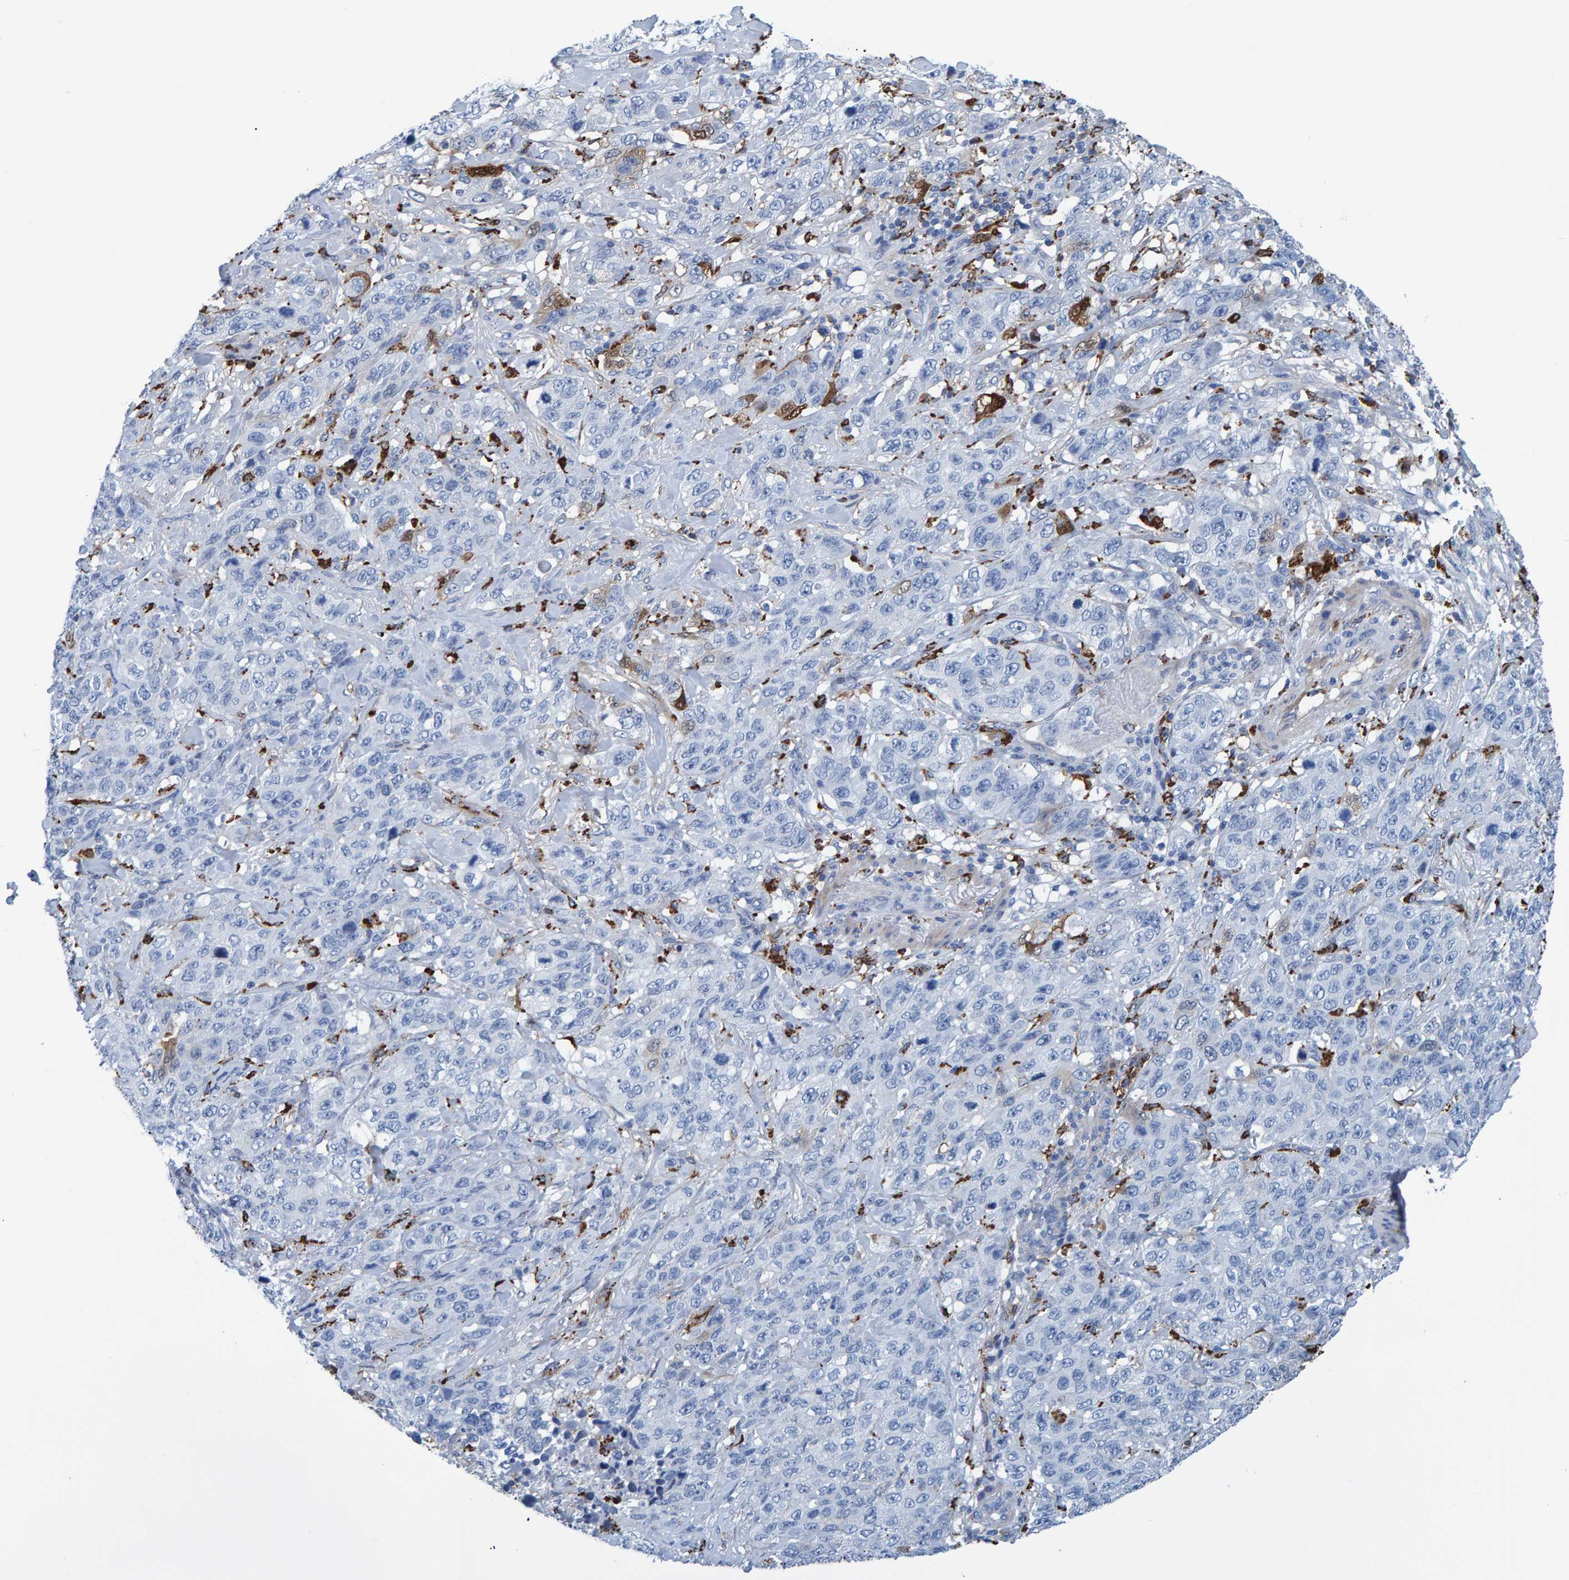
{"staining": {"intensity": "negative", "quantity": "none", "location": "none"}, "tissue": "stomach cancer", "cell_type": "Tumor cells", "image_type": "cancer", "snomed": [{"axis": "morphology", "description": "Adenocarcinoma, NOS"}, {"axis": "topography", "description": "Stomach"}], "caption": "Tumor cells show no significant protein positivity in stomach adenocarcinoma. (DAB immunohistochemistry visualized using brightfield microscopy, high magnification).", "gene": "IDO1", "patient": {"sex": "male", "age": 48}}